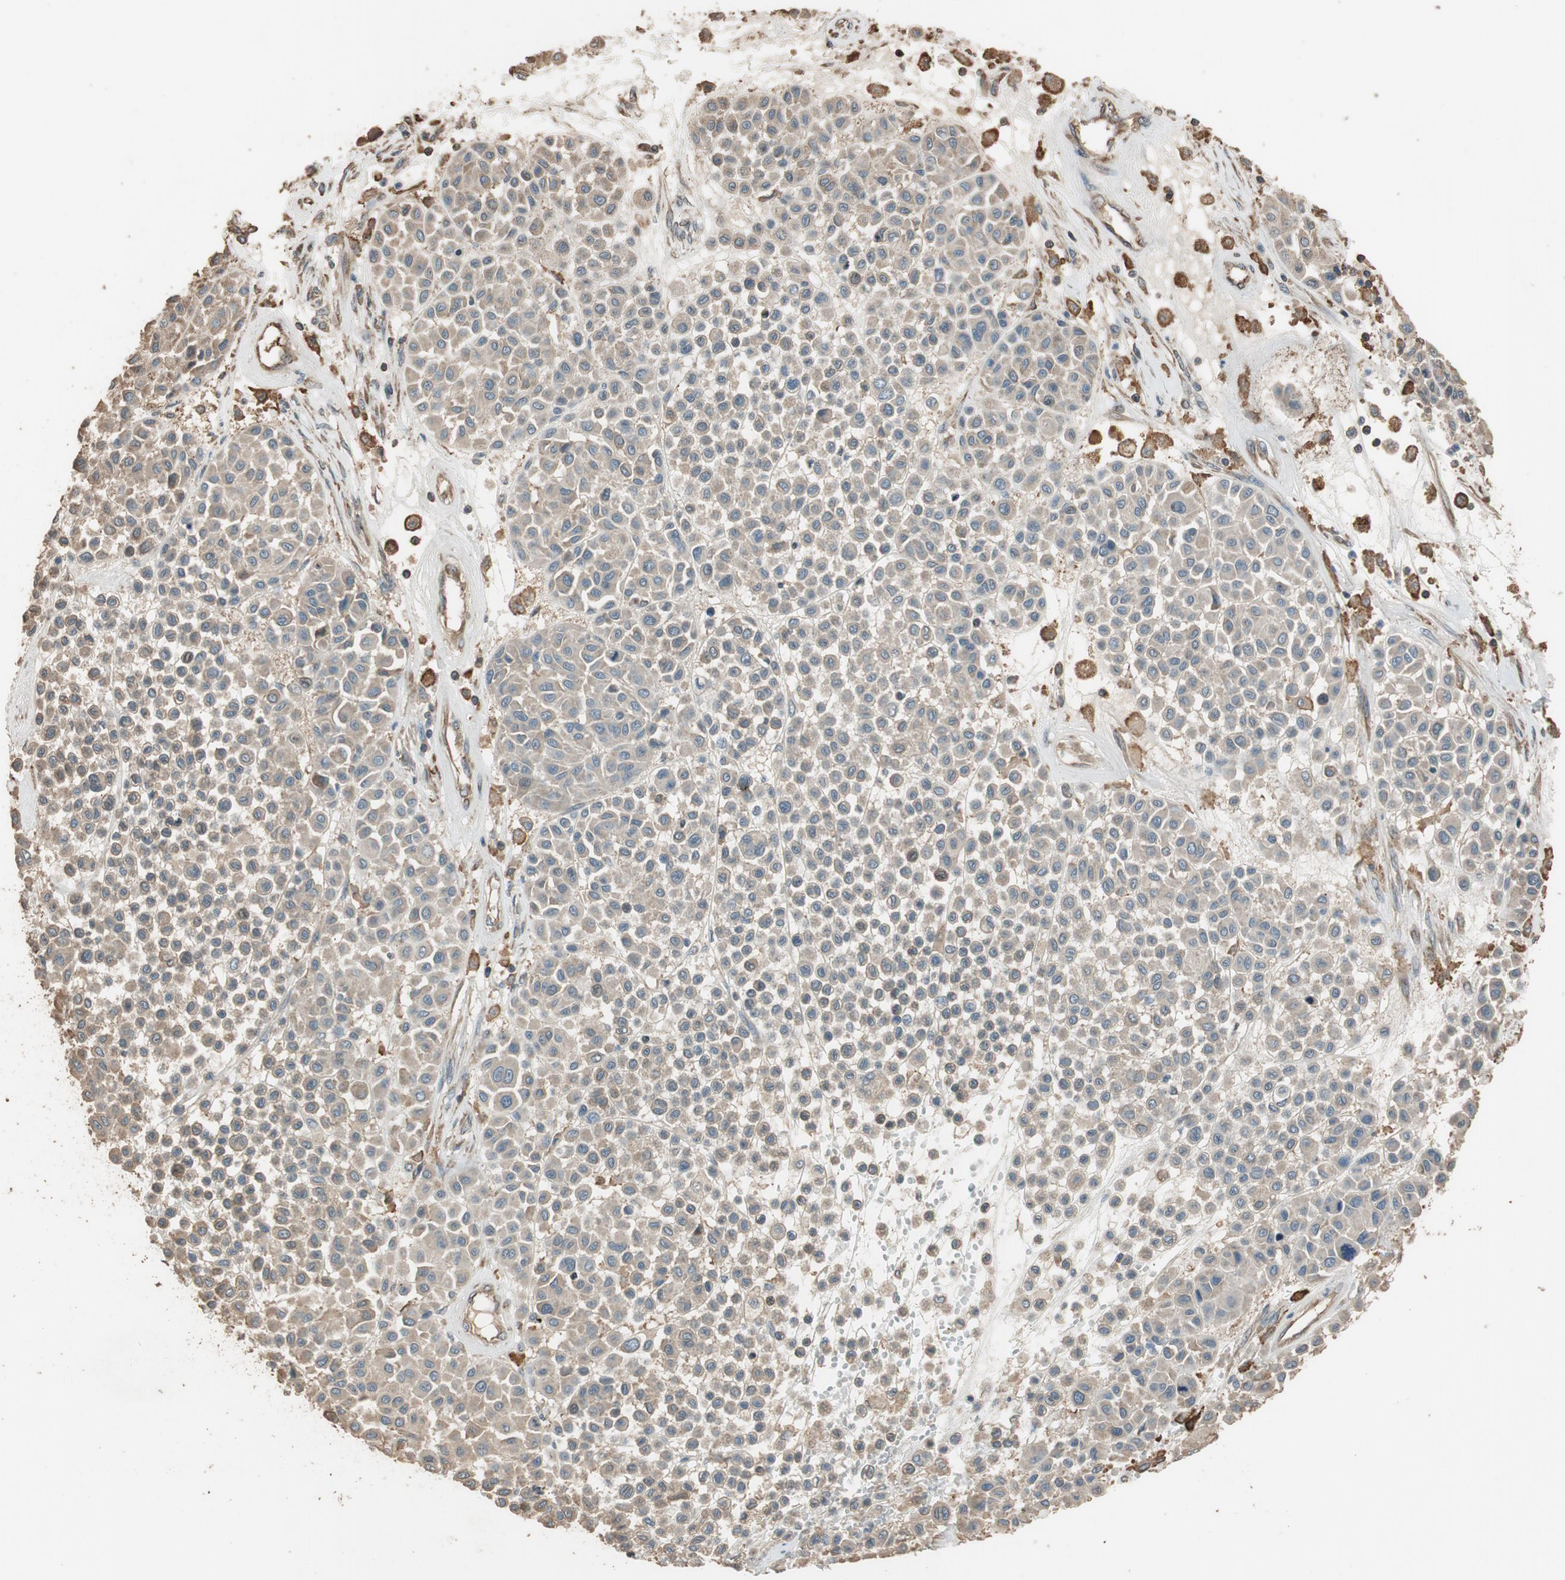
{"staining": {"intensity": "weak", "quantity": ">75%", "location": "cytoplasmic/membranous"}, "tissue": "melanoma", "cell_type": "Tumor cells", "image_type": "cancer", "snomed": [{"axis": "morphology", "description": "Malignant melanoma, Metastatic site"}, {"axis": "topography", "description": "Soft tissue"}], "caption": "Protein analysis of melanoma tissue exhibits weak cytoplasmic/membranous expression in about >75% of tumor cells.", "gene": "MST1R", "patient": {"sex": "male", "age": 41}}